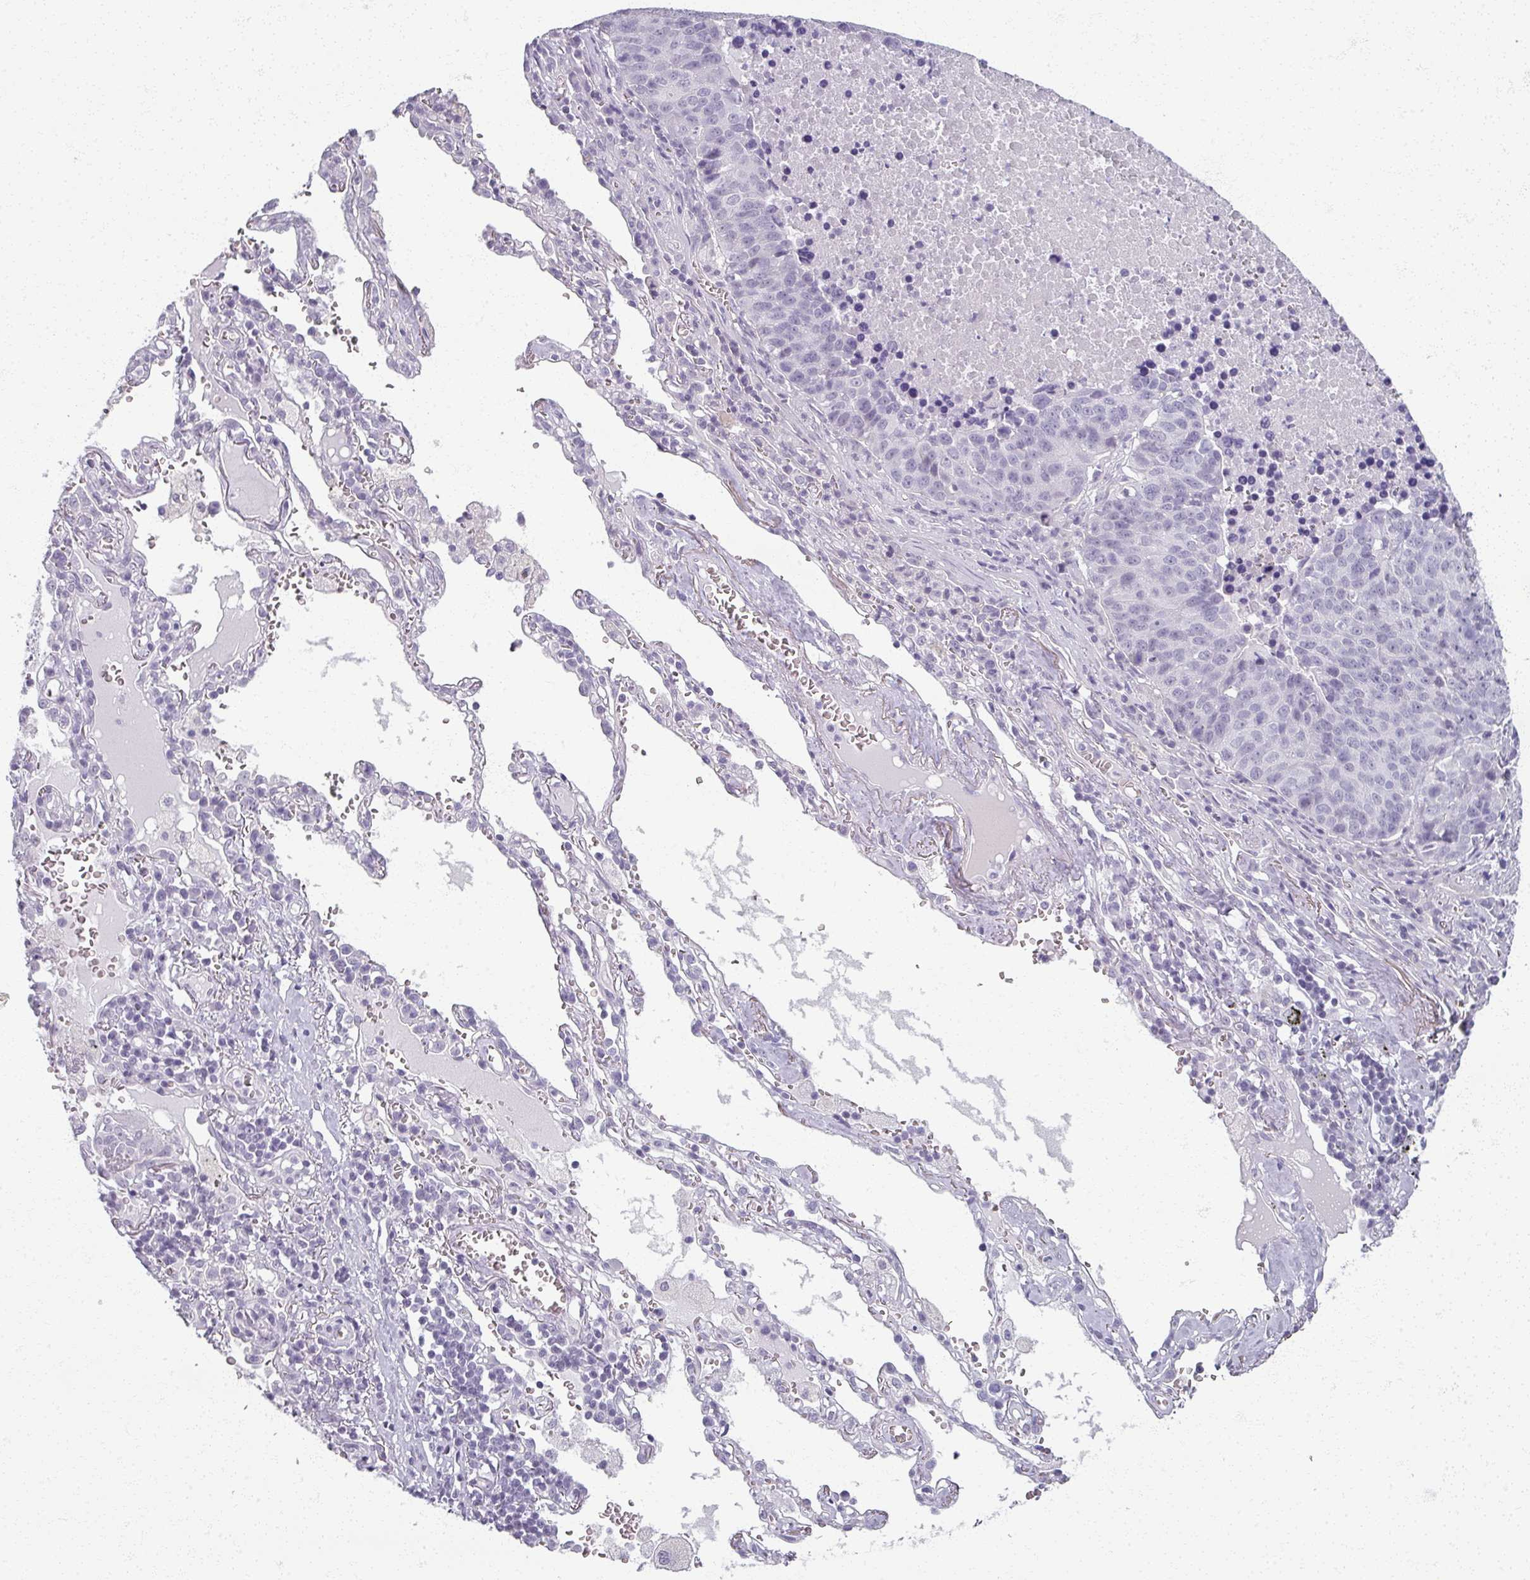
{"staining": {"intensity": "negative", "quantity": "none", "location": "none"}, "tissue": "lung cancer", "cell_type": "Tumor cells", "image_type": "cancer", "snomed": [{"axis": "morphology", "description": "Squamous cell carcinoma, NOS"}, {"axis": "topography", "description": "Lung"}], "caption": "This image is of lung cancer stained with immunohistochemistry to label a protein in brown with the nuclei are counter-stained blue. There is no expression in tumor cells.", "gene": "RFPL2", "patient": {"sex": "female", "age": 66}}